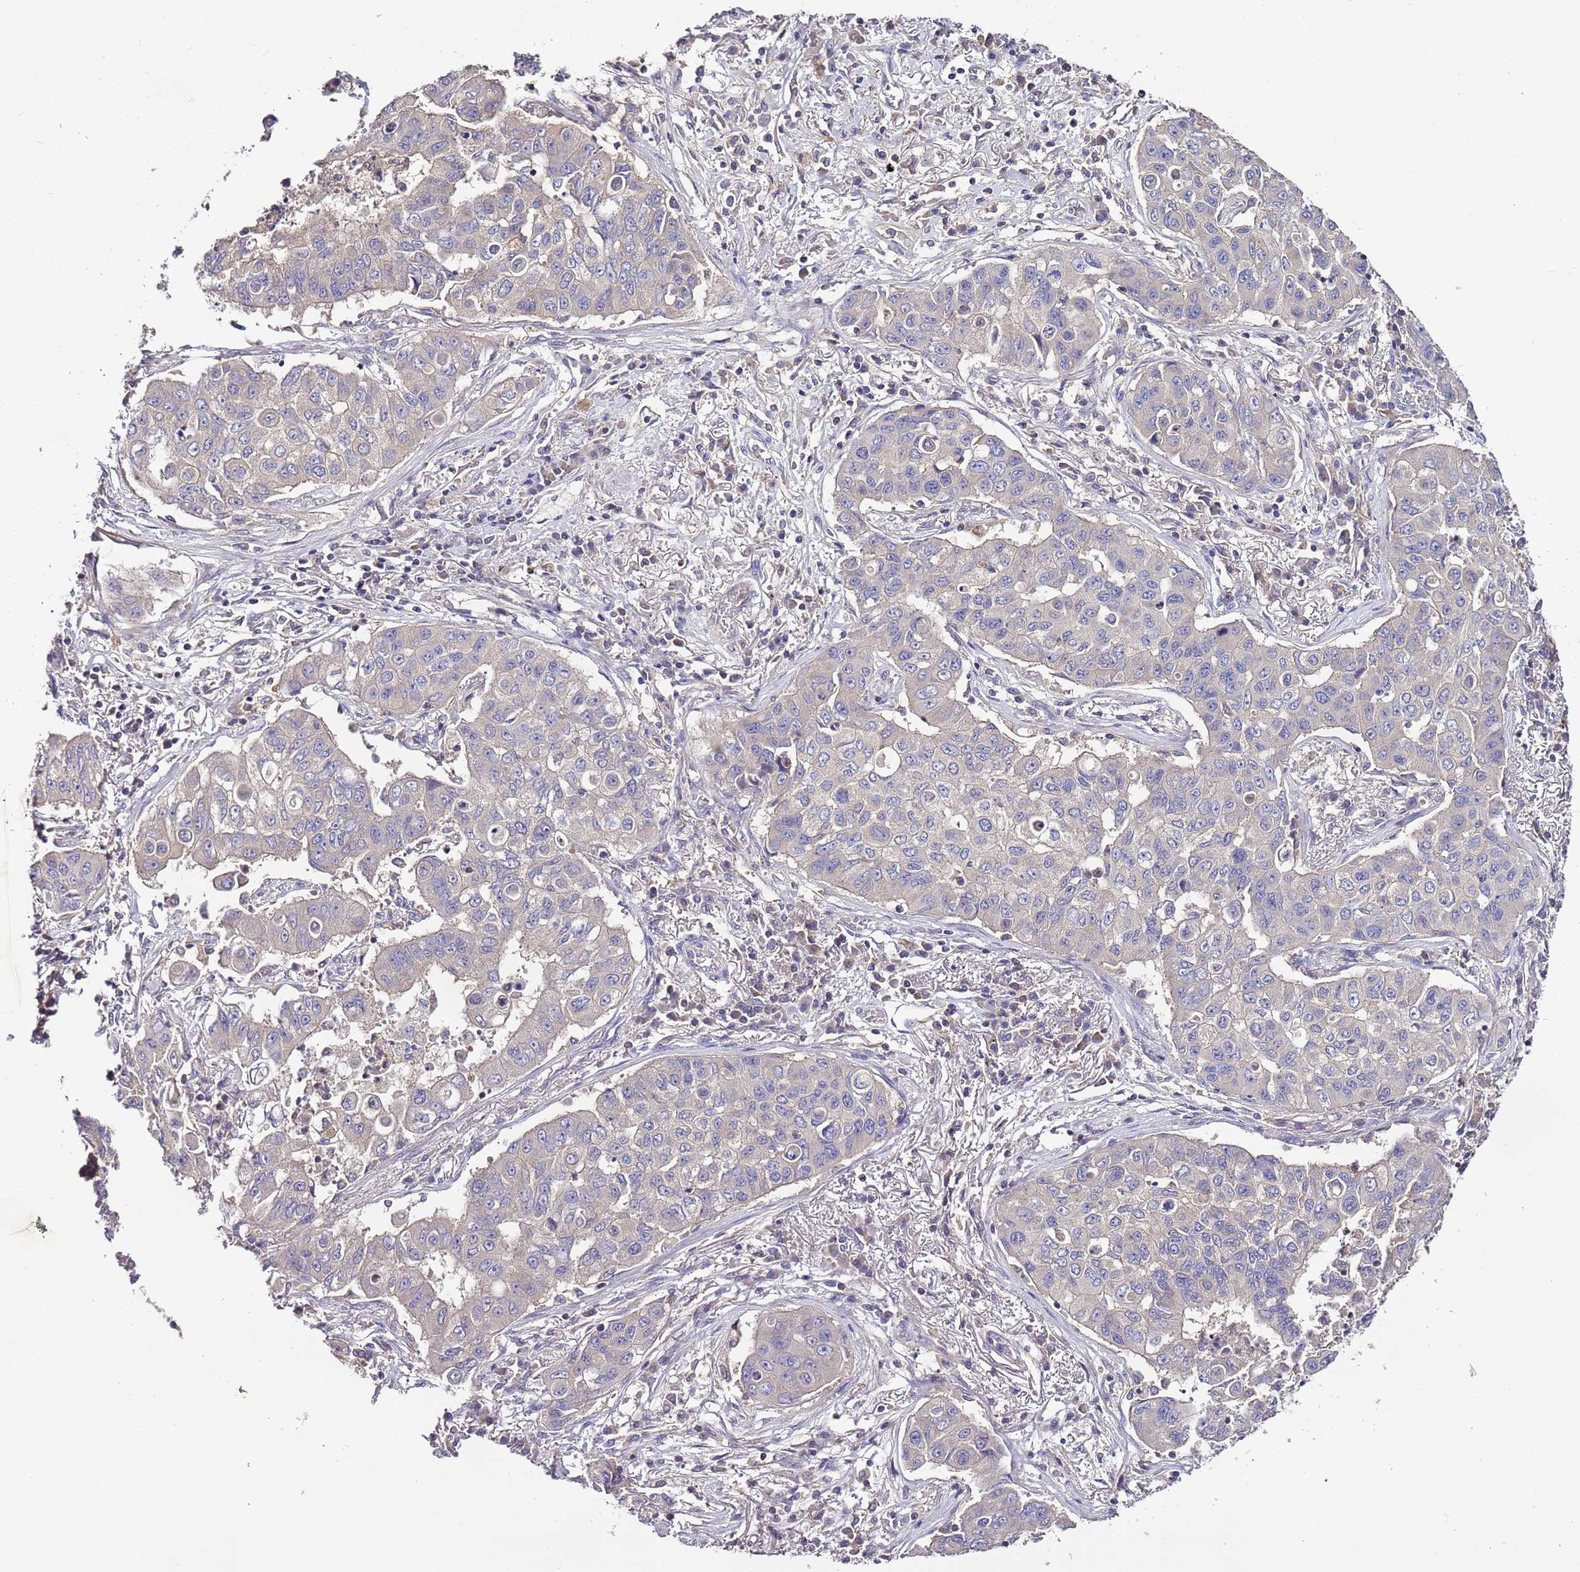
{"staining": {"intensity": "negative", "quantity": "none", "location": "none"}, "tissue": "lung cancer", "cell_type": "Tumor cells", "image_type": "cancer", "snomed": [{"axis": "morphology", "description": "Squamous cell carcinoma, NOS"}, {"axis": "topography", "description": "Lung"}], "caption": "High power microscopy image of an IHC micrograph of lung squamous cell carcinoma, revealing no significant positivity in tumor cells. (DAB (3,3'-diaminobenzidine) IHC visualized using brightfield microscopy, high magnification).", "gene": "IGIP", "patient": {"sex": "male", "age": 74}}